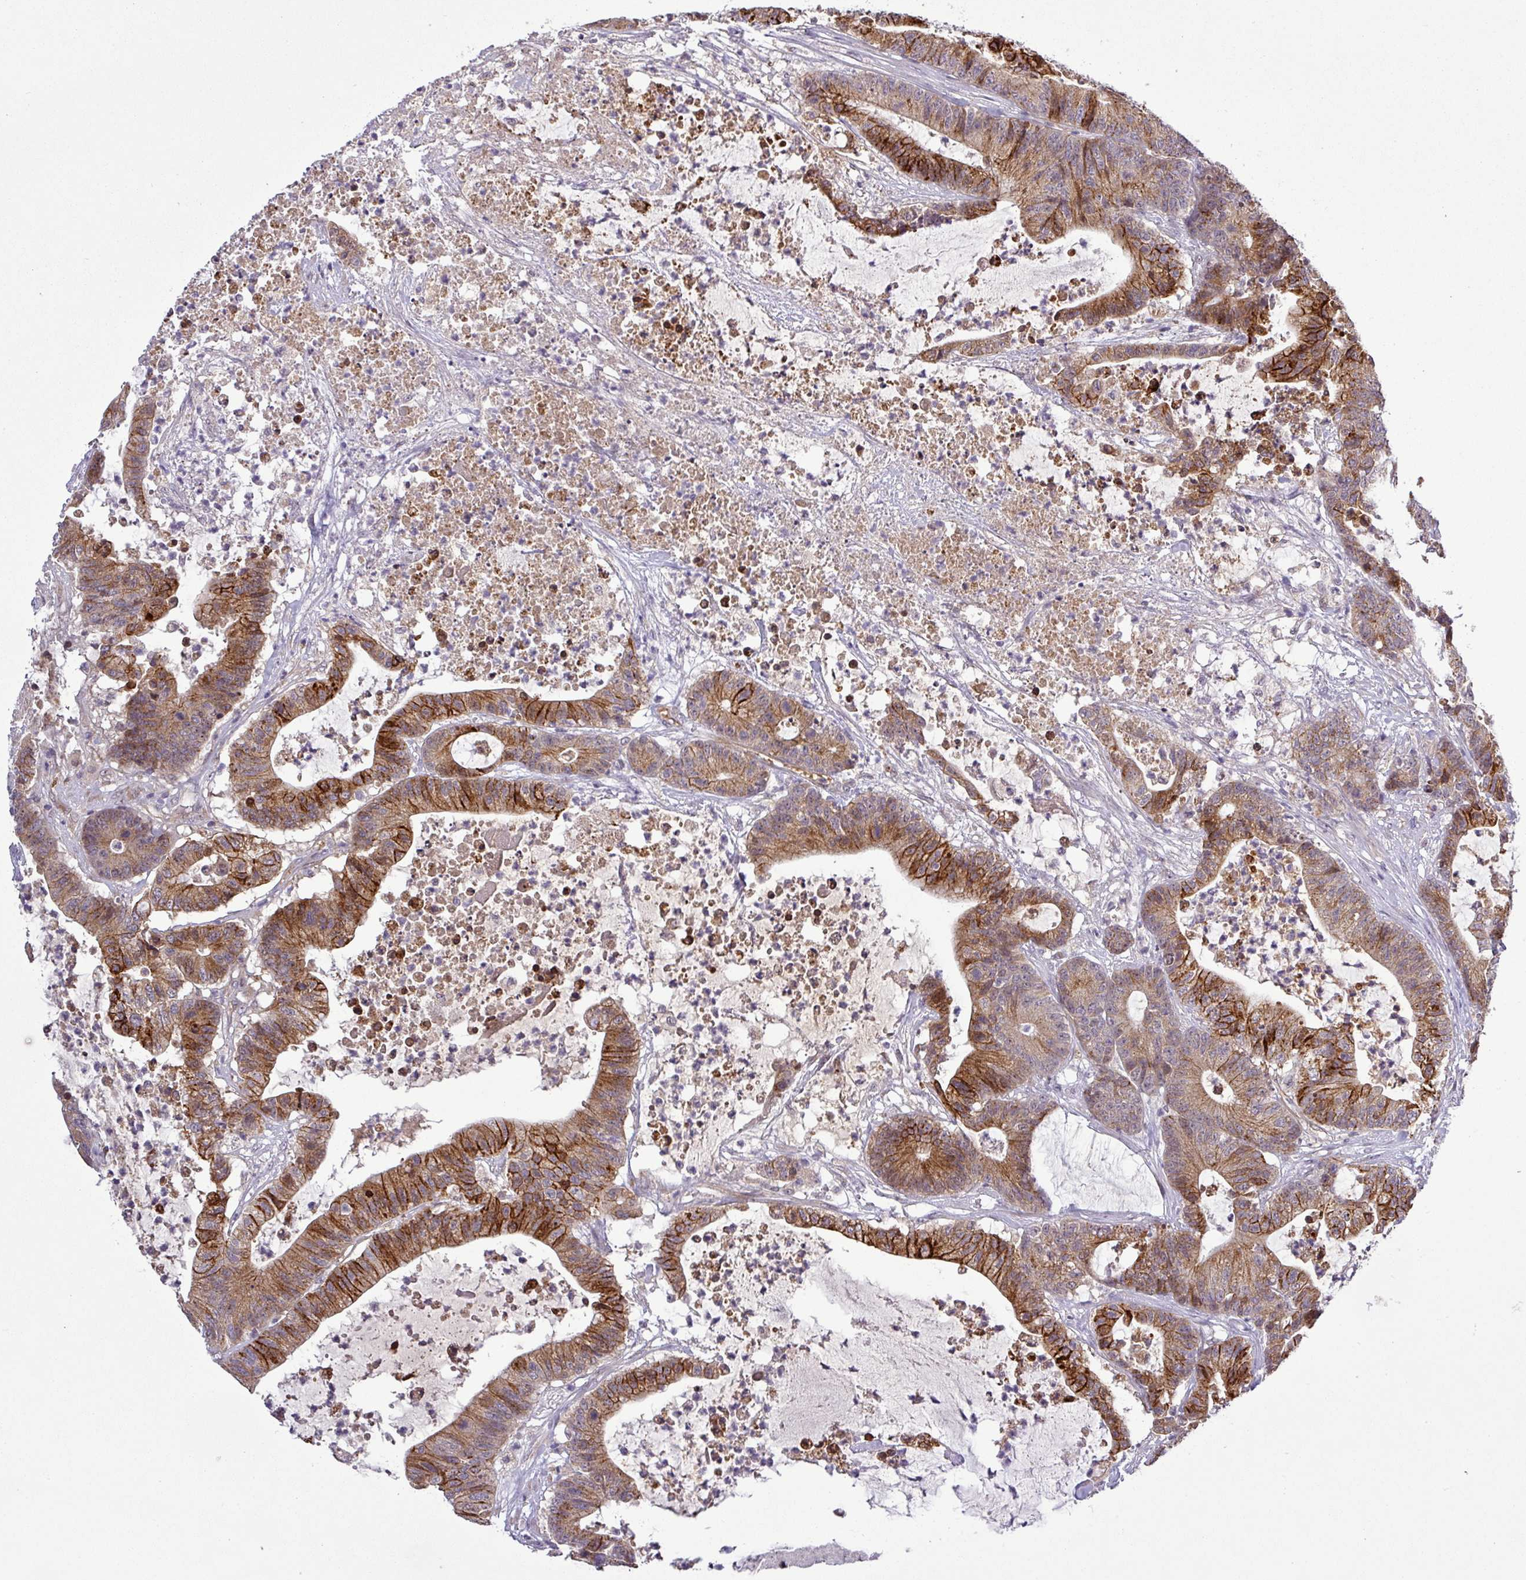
{"staining": {"intensity": "strong", "quantity": "25%-75%", "location": "cytoplasmic/membranous"}, "tissue": "colorectal cancer", "cell_type": "Tumor cells", "image_type": "cancer", "snomed": [{"axis": "morphology", "description": "Adenocarcinoma, NOS"}, {"axis": "topography", "description": "Colon"}], "caption": "Adenocarcinoma (colorectal) was stained to show a protein in brown. There is high levels of strong cytoplasmic/membranous positivity in about 25%-75% of tumor cells.", "gene": "PCDH1", "patient": {"sex": "female", "age": 84}}